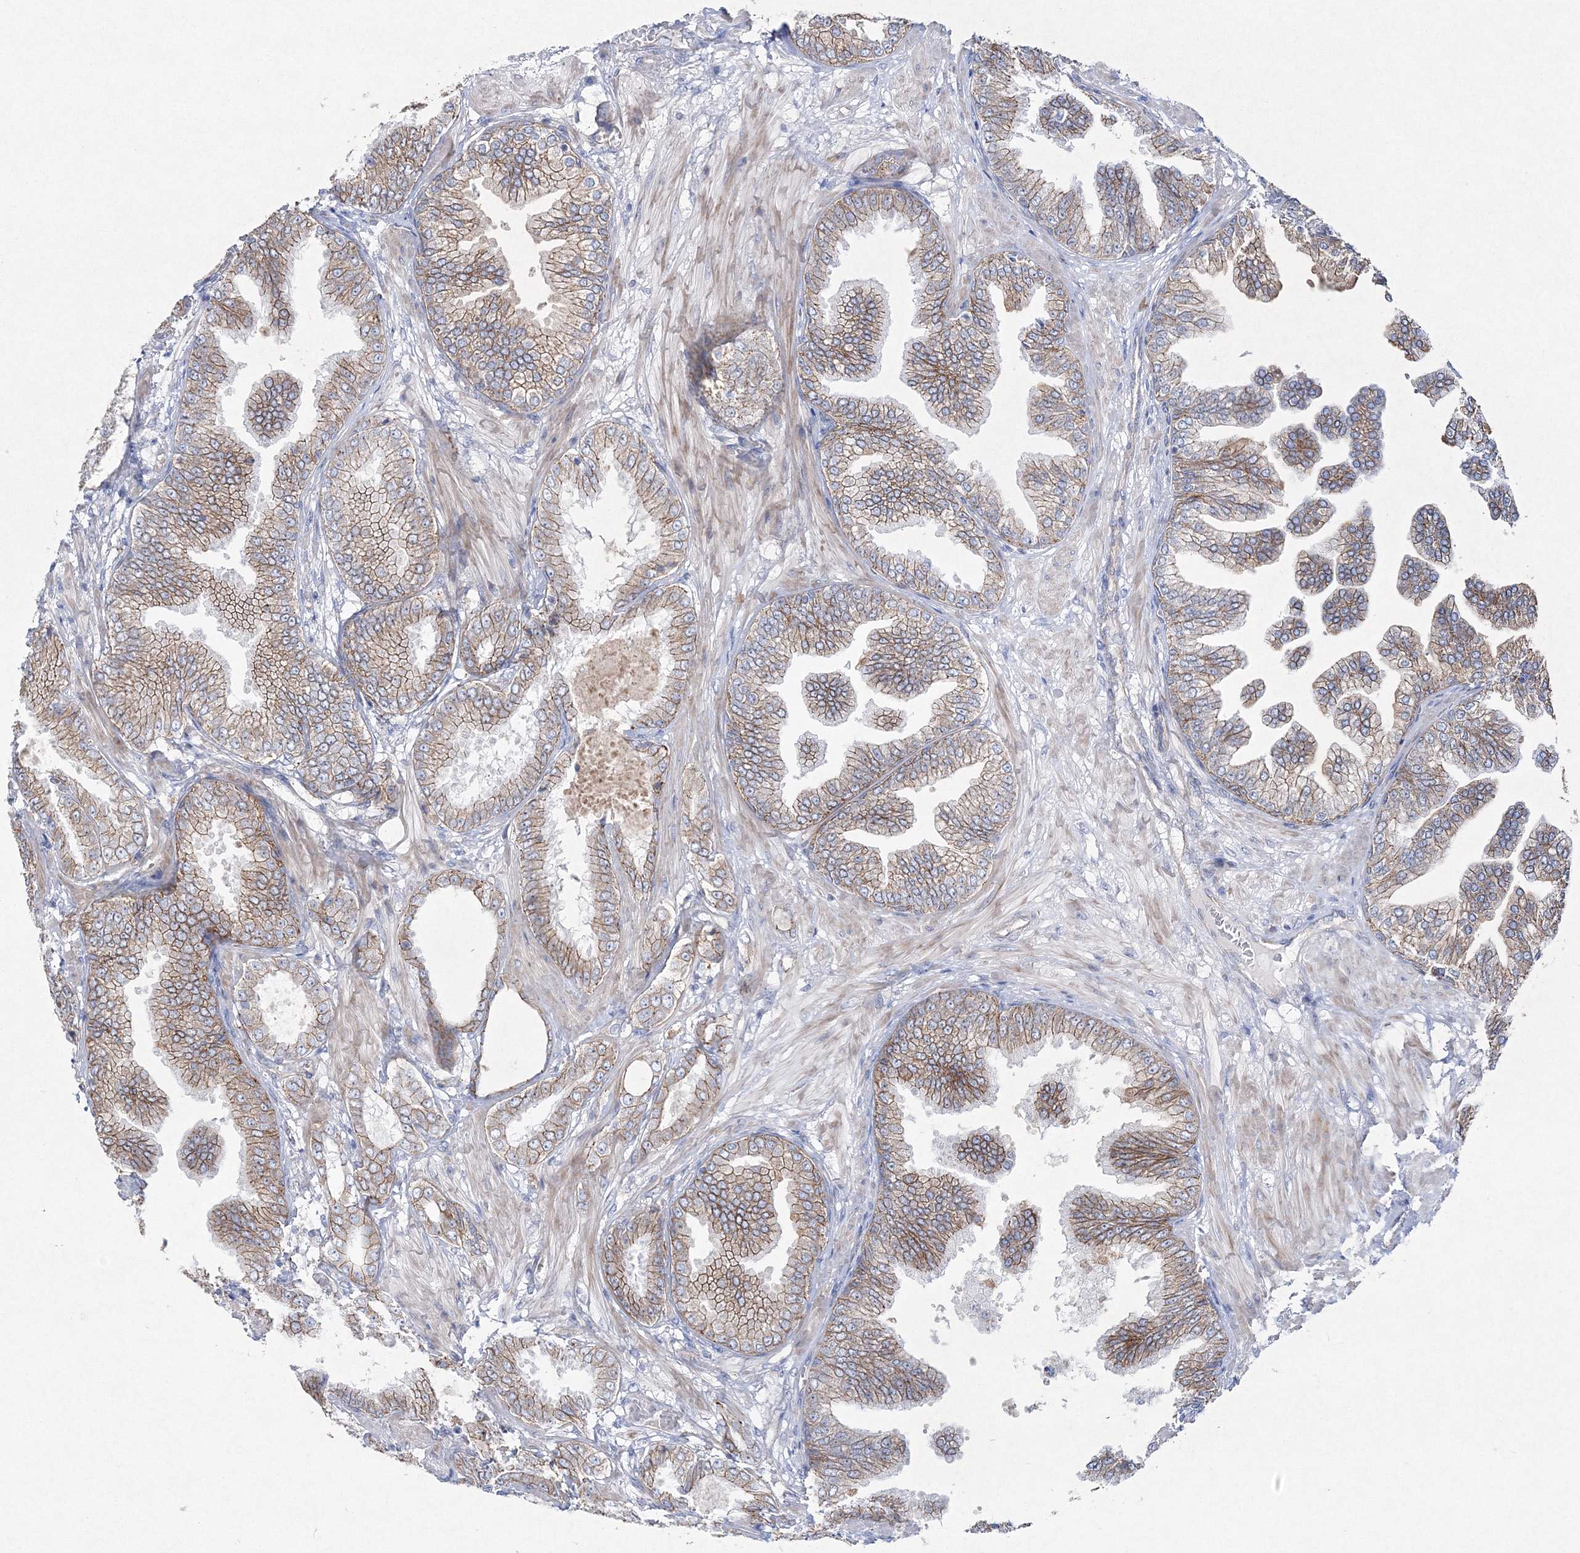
{"staining": {"intensity": "moderate", "quantity": "25%-75%", "location": "cytoplasmic/membranous"}, "tissue": "prostate cancer", "cell_type": "Tumor cells", "image_type": "cancer", "snomed": [{"axis": "morphology", "description": "Adenocarcinoma, Low grade"}, {"axis": "topography", "description": "Prostate"}], "caption": "A histopathology image showing moderate cytoplasmic/membranous staining in approximately 25%-75% of tumor cells in prostate cancer (adenocarcinoma (low-grade)), as visualized by brown immunohistochemical staining.", "gene": "NAA40", "patient": {"sex": "male", "age": 63}}